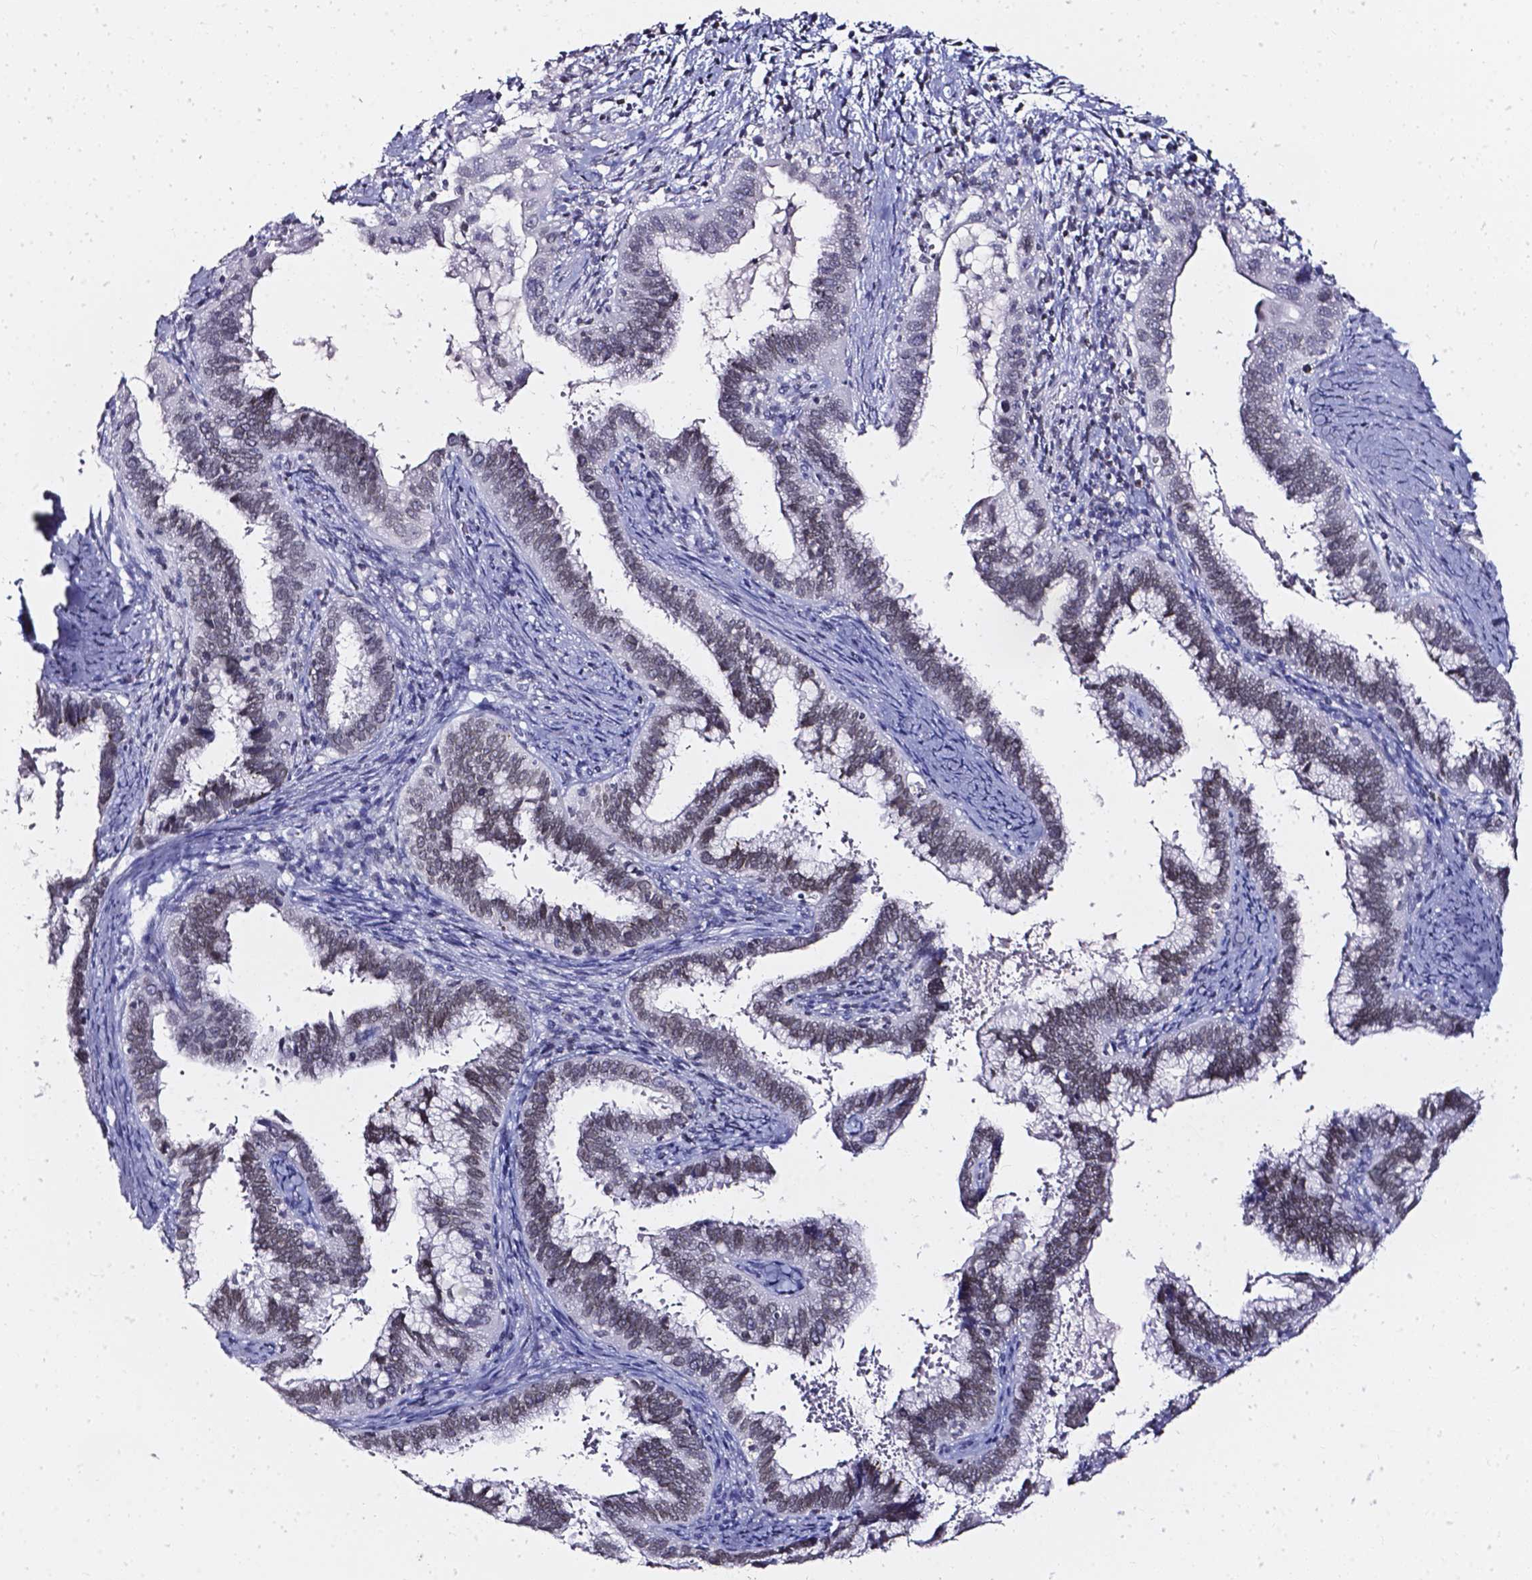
{"staining": {"intensity": "negative", "quantity": "none", "location": "none"}, "tissue": "cervical cancer", "cell_type": "Tumor cells", "image_type": "cancer", "snomed": [{"axis": "morphology", "description": "Adenocarcinoma, NOS"}, {"axis": "topography", "description": "Cervix"}], "caption": "IHC of adenocarcinoma (cervical) displays no expression in tumor cells.", "gene": "AKR1B10", "patient": {"sex": "female", "age": 56}}